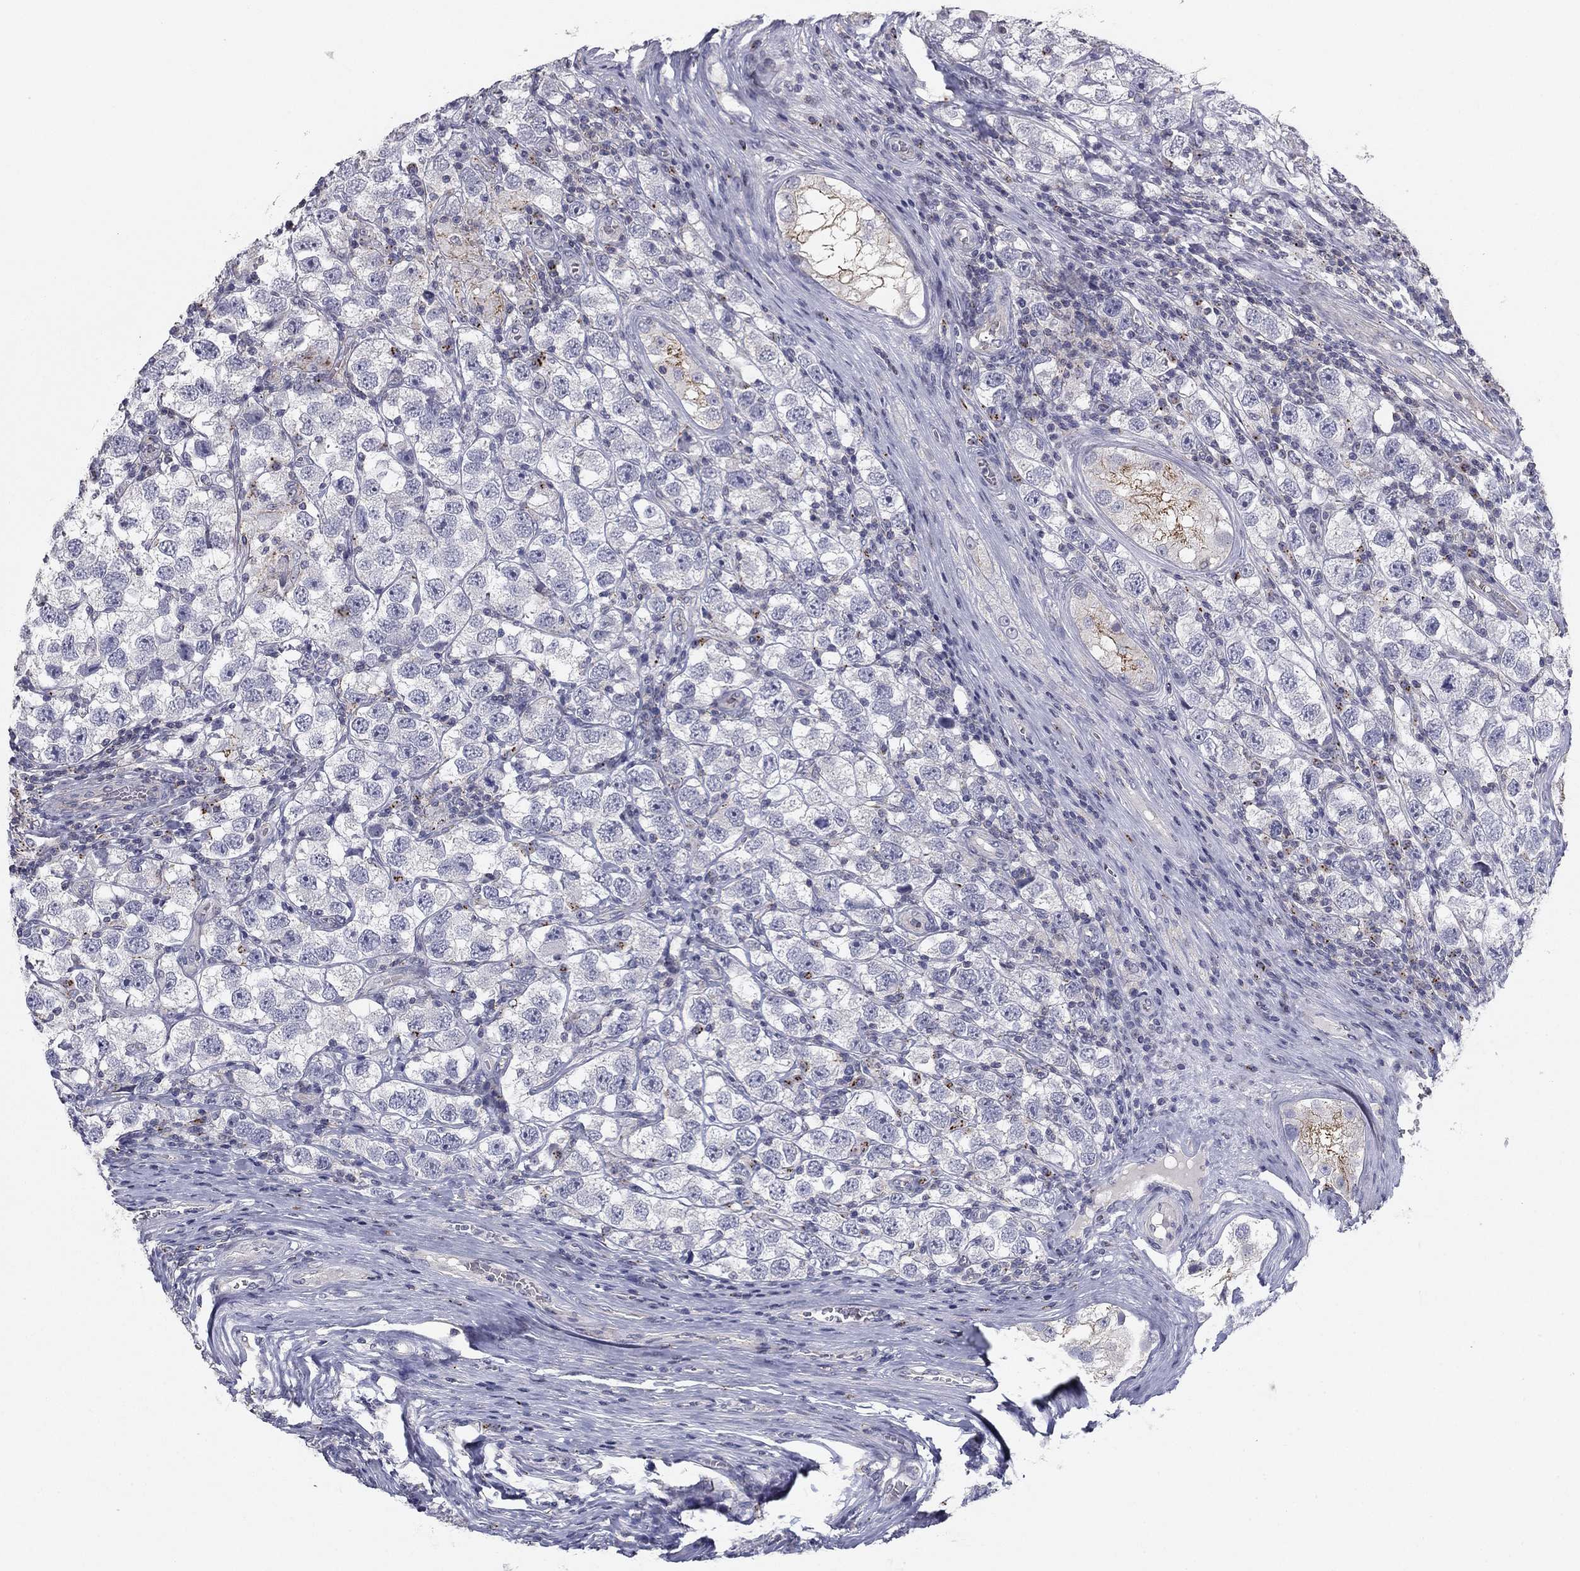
{"staining": {"intensity": "negative", "quantity": "none", "location": "none"}, "tissue": "testis cancer", "cell_type": "Tumor cells", "image_type": "cancer", "snomed": [{"axis": "morphology", "description": "Seminoma, NOS"}, {"axis": "topography", "description": "Testis"}], "caption": "A high-resolution image shows immunohistochemistry (IHC) staining of testis cancer, which displays no significant positivity in tumor cells.", "gene": "SEPTIN3", "patient": {"sex": "male", "age": 26}}